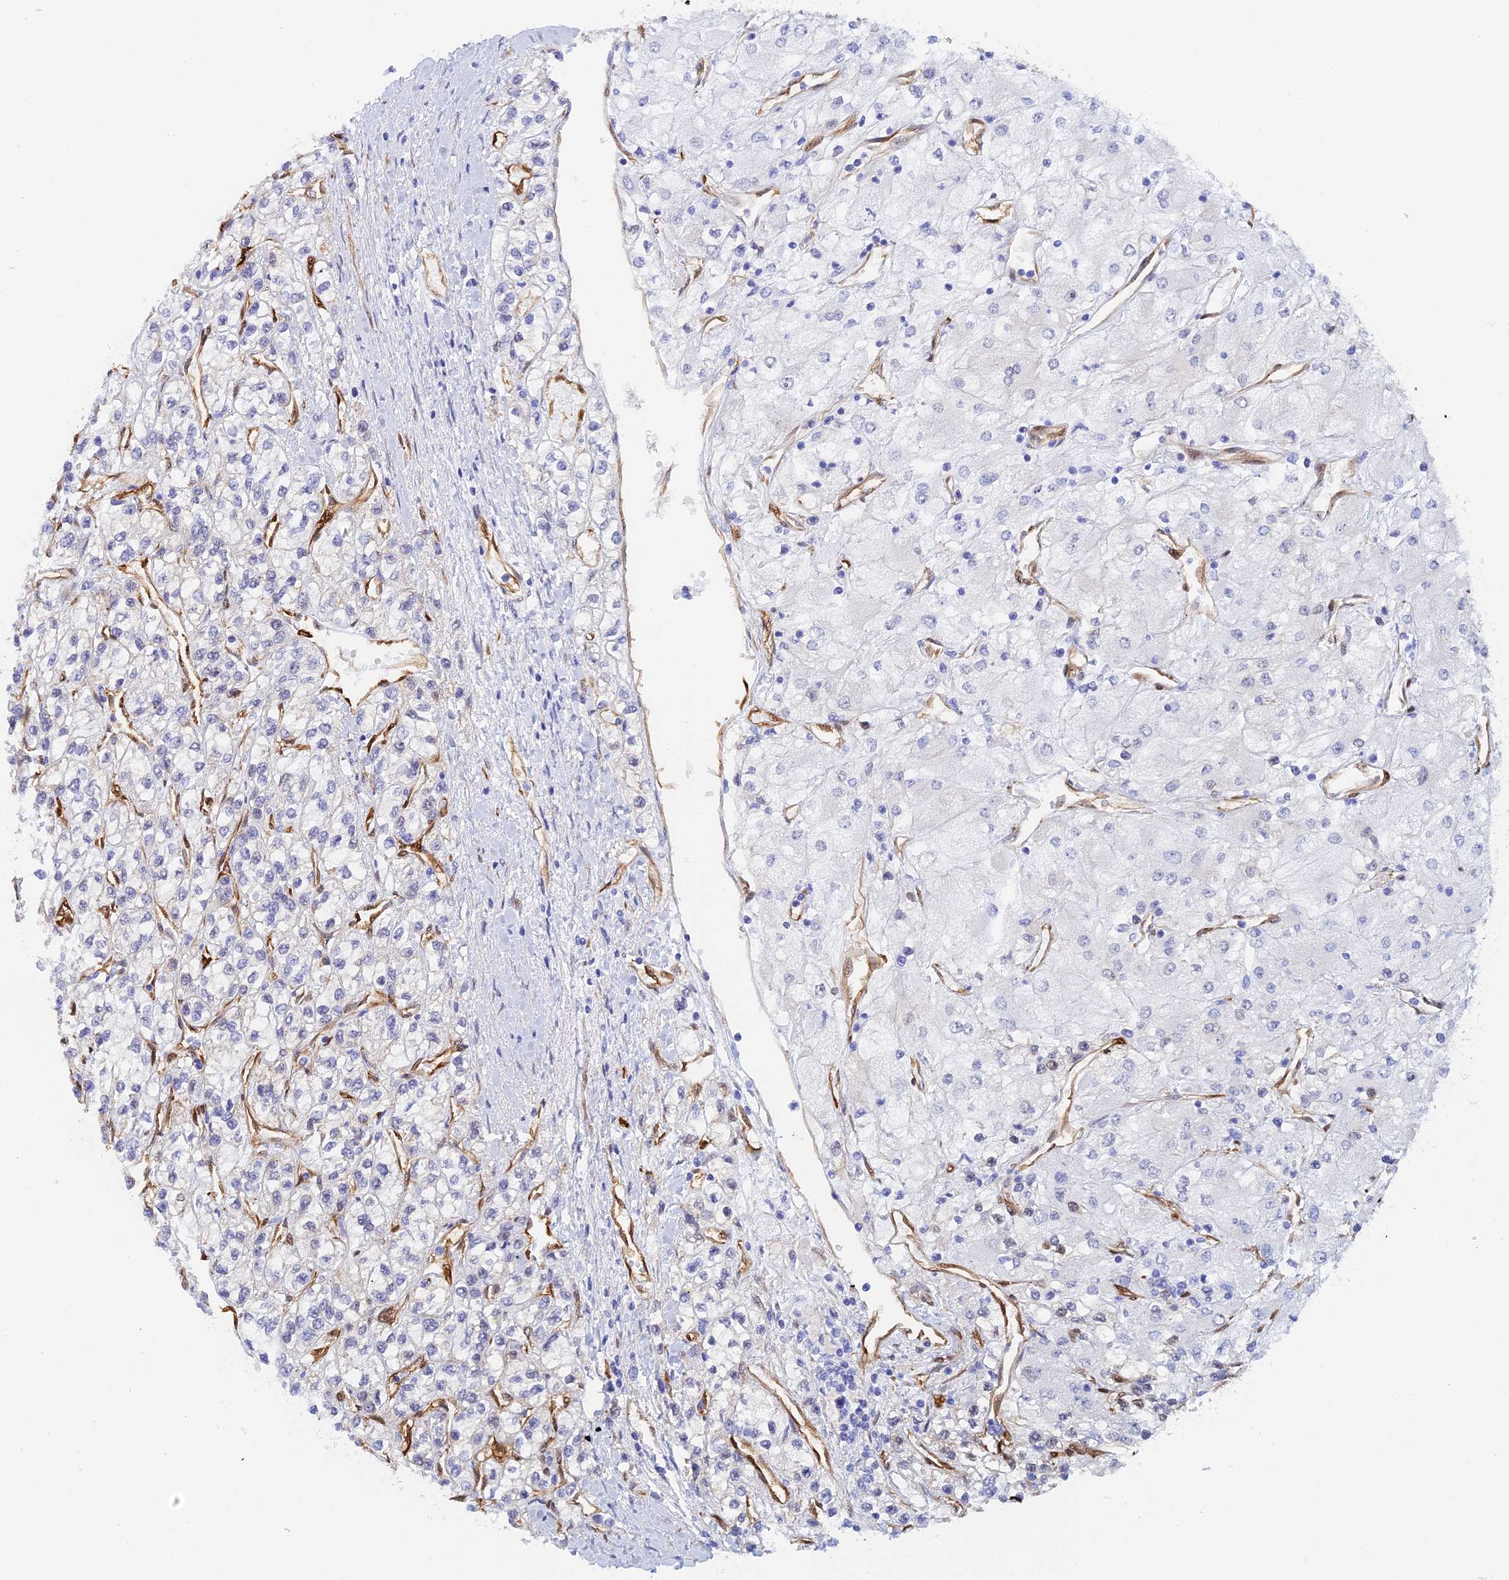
{"staining": {"intensity": "negative", "quantity": "none", "location": "none"}, "tissue": "renal cancer", "cell_type": "Tumor cells", "image_type": "cancer", "snomed": [{"axis": "morphology", "description": "Adenocarcinoma, NOS"}, {"axis": "topography", "description": "Kidney"}], "caption": "This is an immunohistochemistry (IHC) micrograph of human renal cancer (adenocarcinoma). There is no expression in tumor cells.", "gene": "CRIP2", "patient": {"sex": "male", "age": 80}}